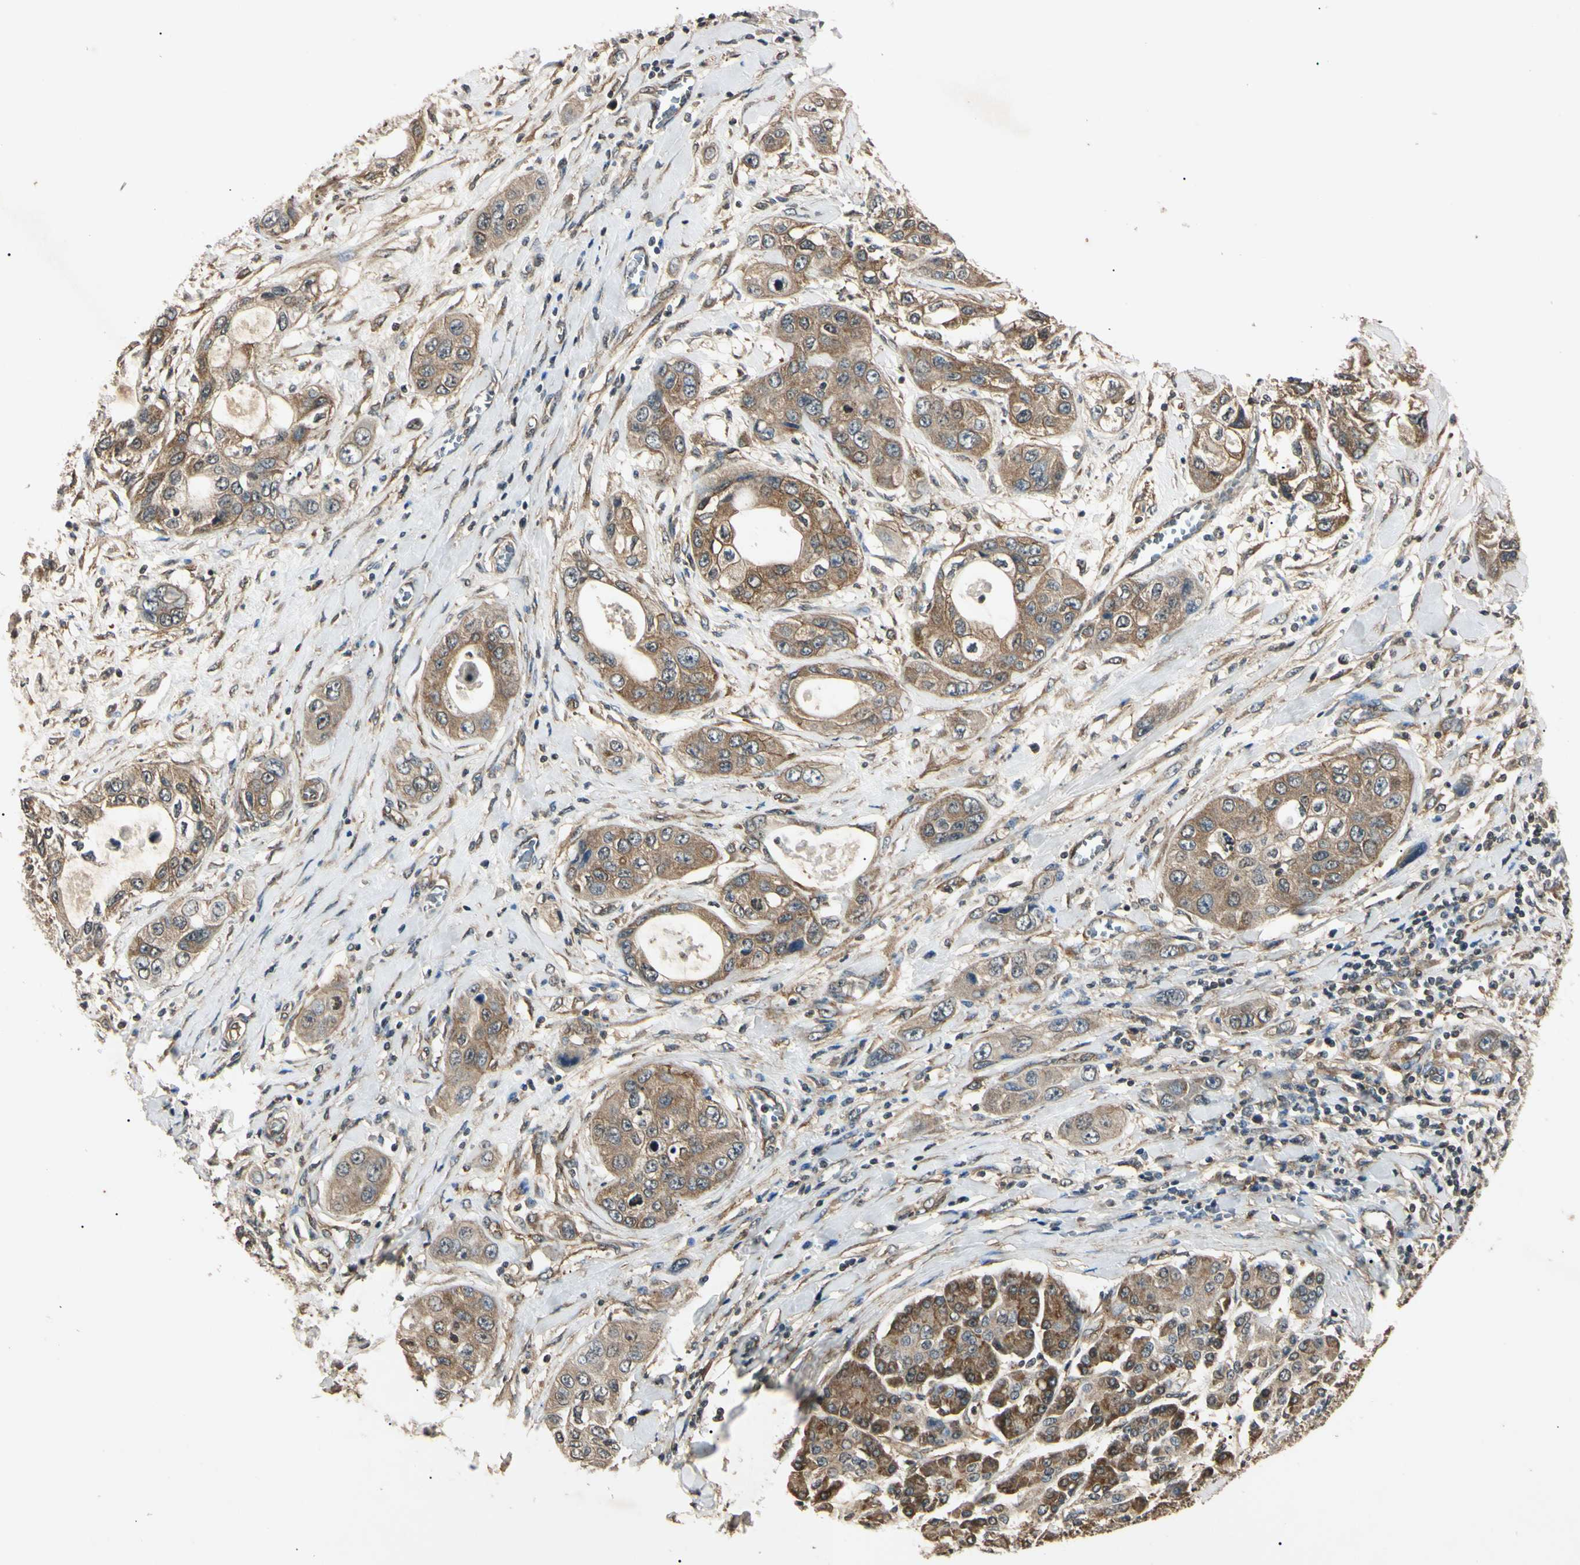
{"staining": {"intensity": "moderate", "quantity": "25%-75%", "location": "cytoplasmic/membranous"}, "tissue": "pancreatic cancer", "cell_type": "Tumor cells", "image_type": "cancer", "snomed": [{"axis": "morphology", "description": "Adenocarcinoma, NOS"}, {"axis": "topography", "description": "Pancreas"}], "caption": "Immunohistochemistry photomicrograph of human pancreatic cancer (adenocarcinoma) stained for a protein (brown), which reveals medium levels of moderate cytoplasmic/membranous expression in about 25%-75% of tumor cells.", "gene": "EPN1", "patient": {"sex": "female", "age": 70}}